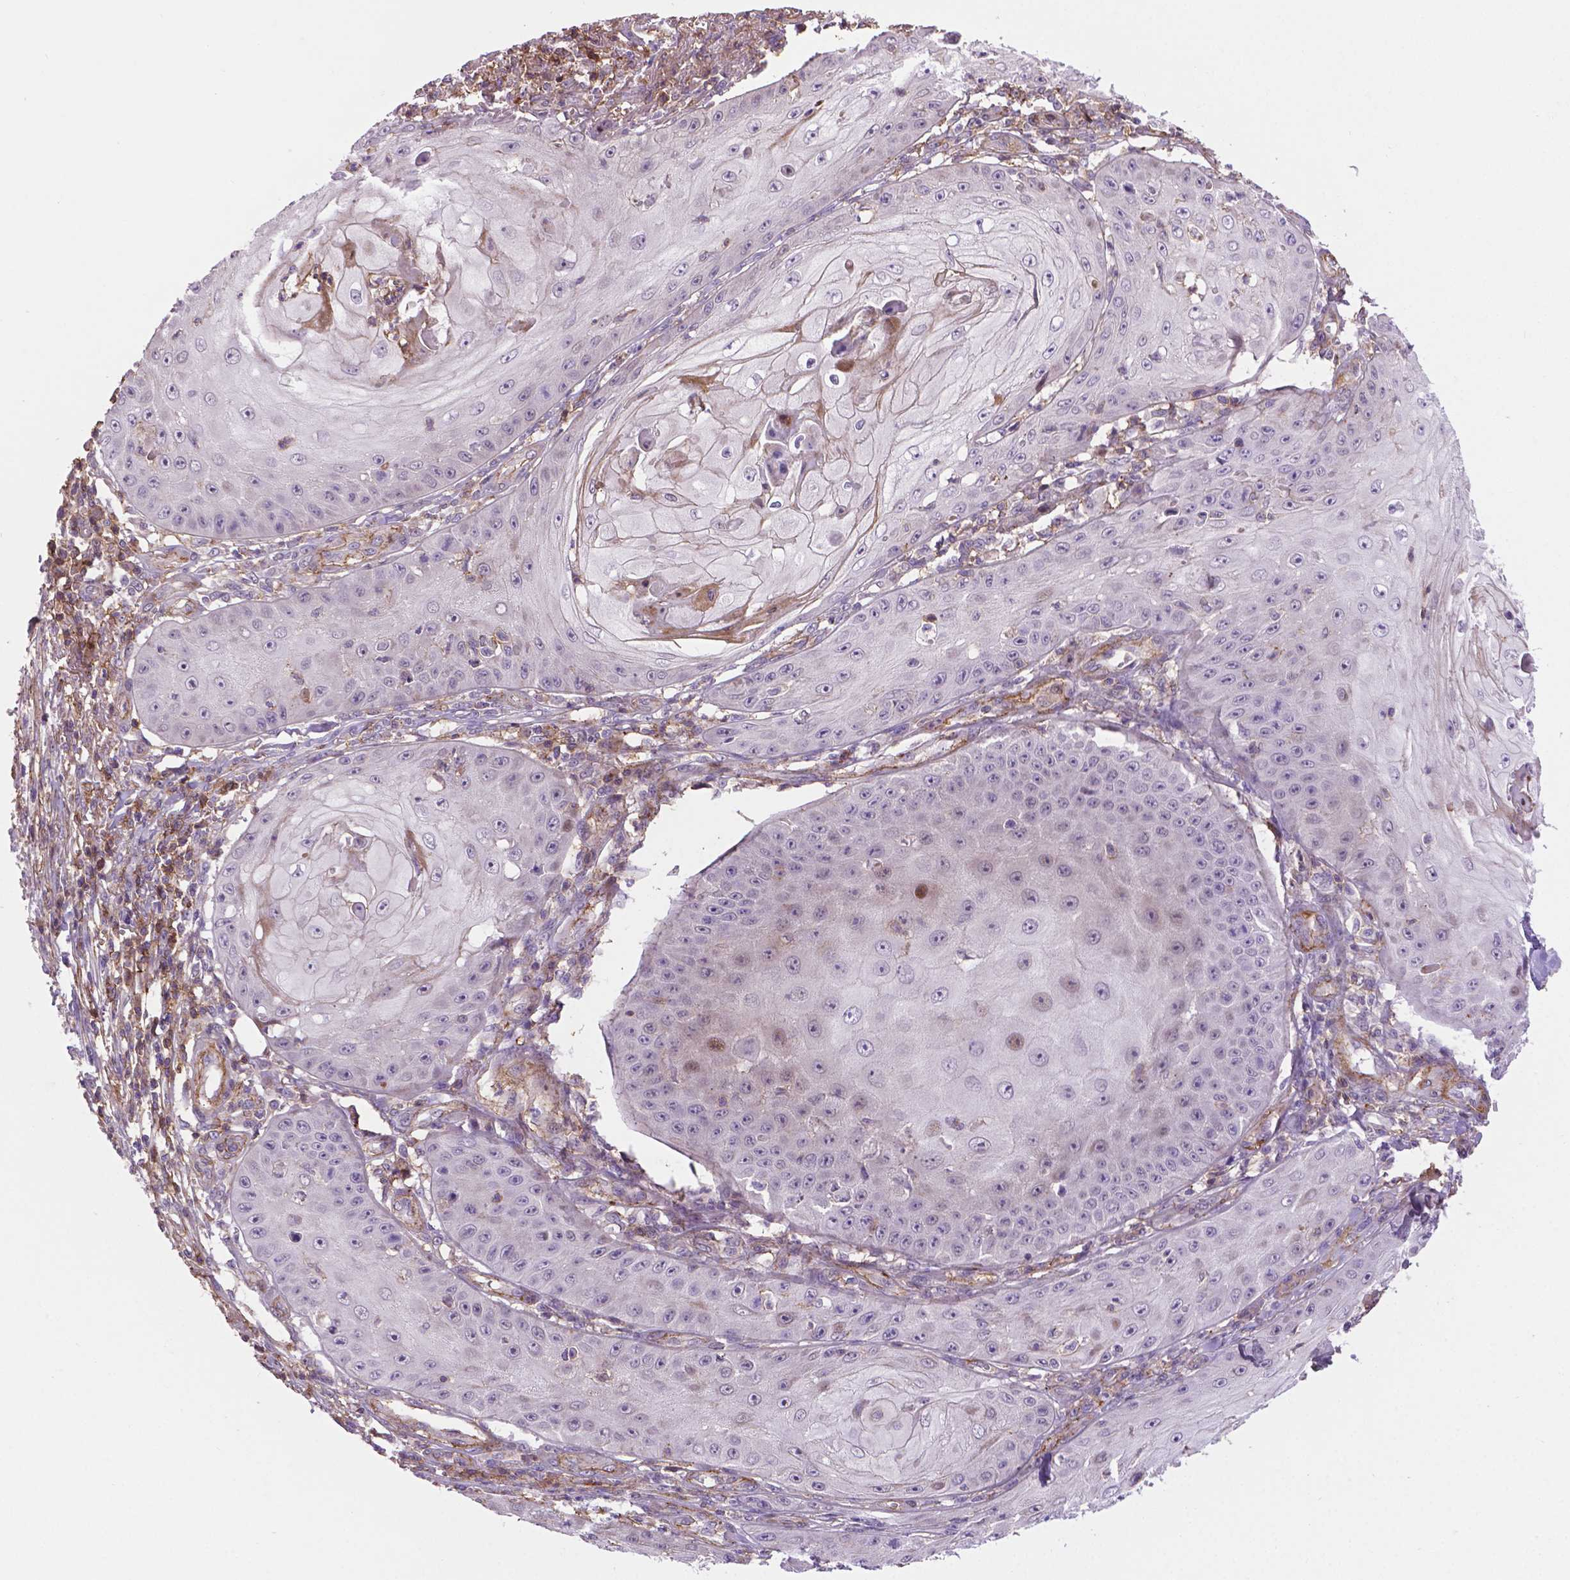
{"staining": {"intensity": "negative", "quantity": "none", "location": "none"}, "tissue": "skin cancer", "cell_type": "Tumor cells", "image_type": "cancer", "snomed": [{"axis": "morphology", "description": "Squamous cell carcinoma, NOS"}, {"axis": "topography", "description": "Skin"}], "caption": "IHC histopathology image of human skin cancer (squamous cell carcinoma) stained for a protein (brown), which shows no expression in tumor cells.", "gene": "ACAD10", "patient": {"sex": "male", "age": 70}}